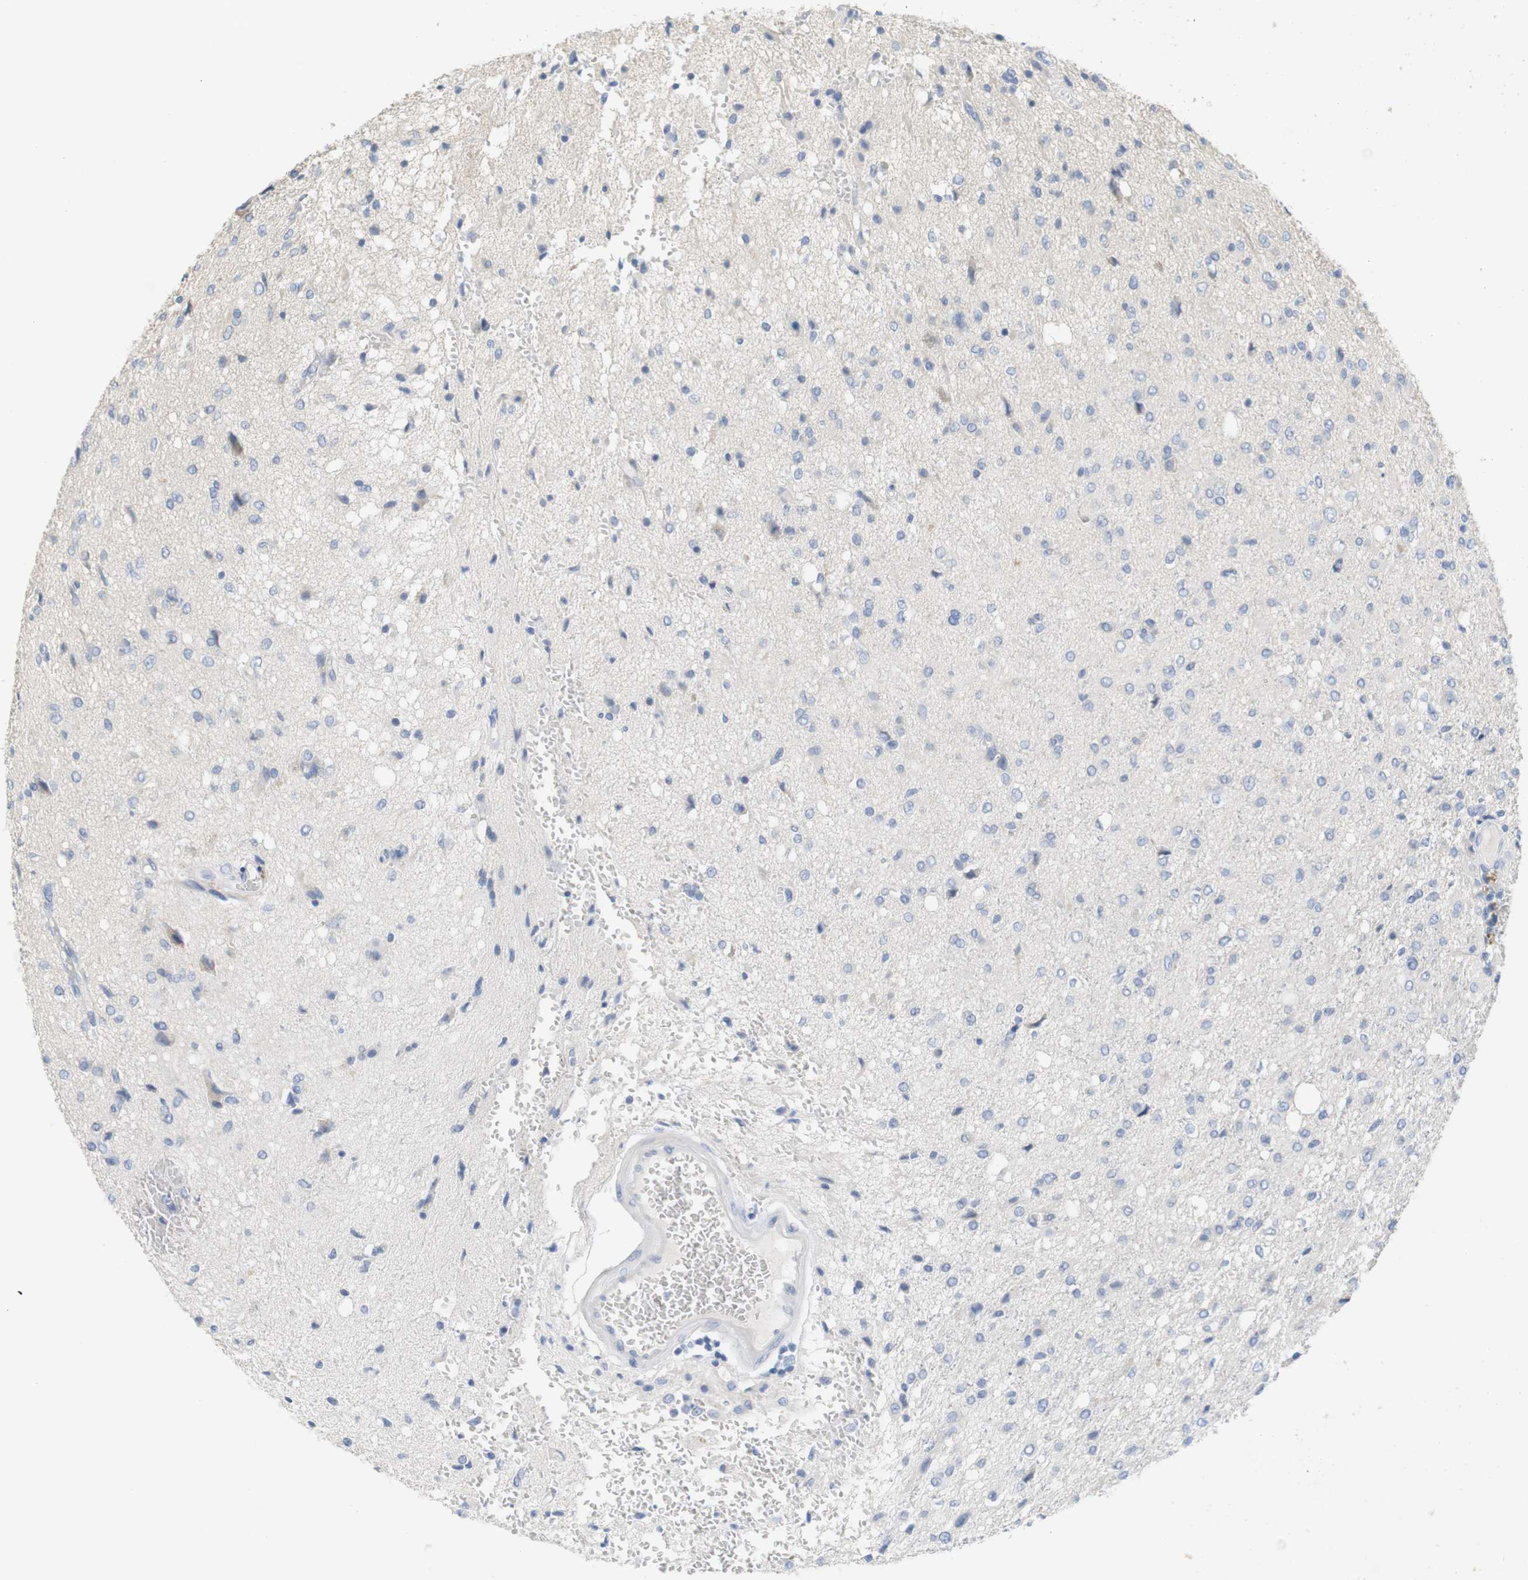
{"staining": {"intensity": "negative", "quantity": "none", "location": "none"}, "tissue": "glioma", "cell_type": "Tumor cells", "image_type": "cancer", "snomed": [{"axis": "morphology", "description": "Glioma, malignant, High grade"}, {"axis": "topography", "description": "Brain"}], "caption": "A micrograph of human glioma is negative for staining in tumor cells. (IHC, brightfield microscopy, high magnification).", "gene": "RGS9", "patient": {"sex": "female", "age": 59}}